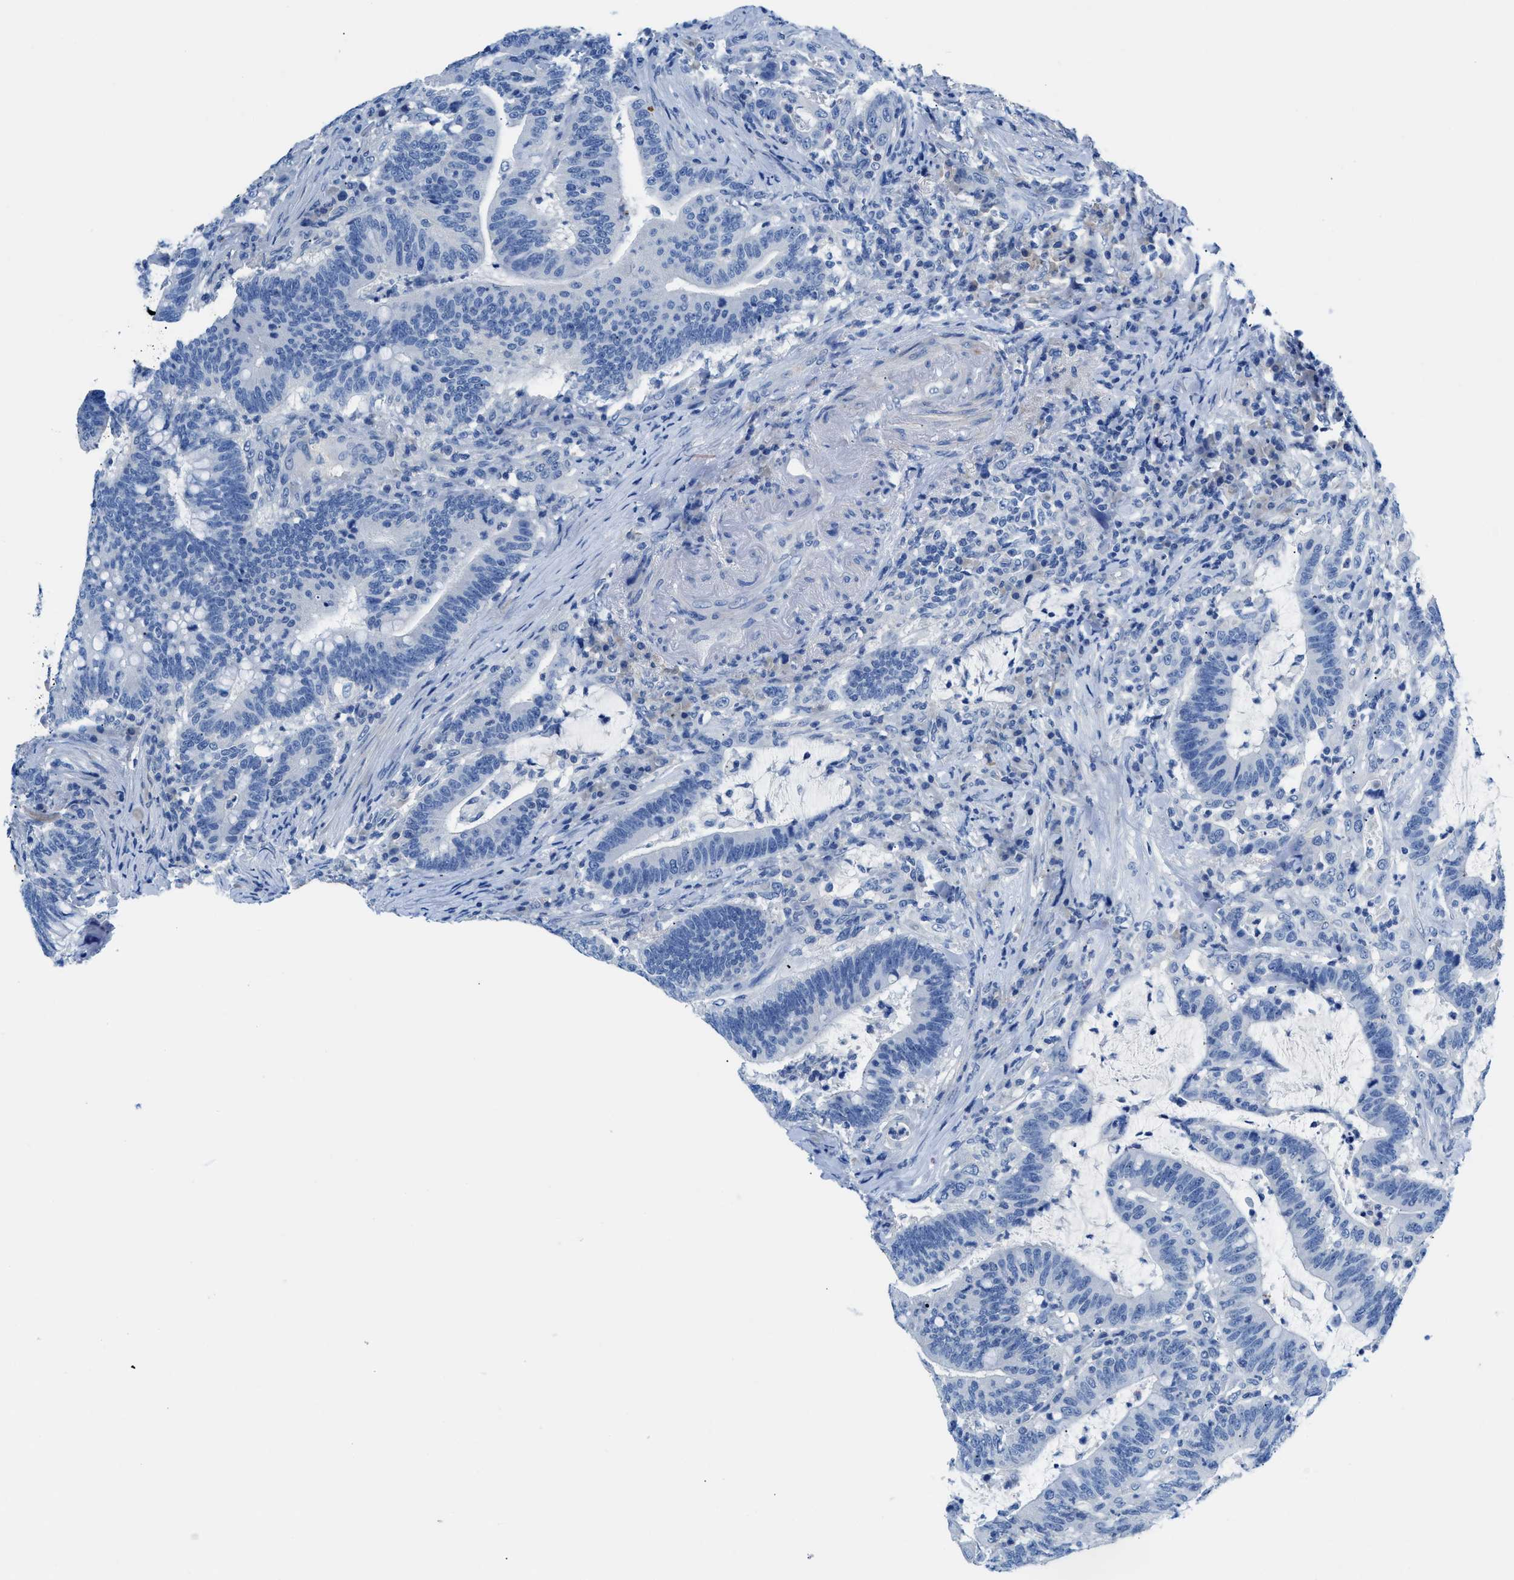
{"staining": {"intensity": "negative", "quantity": "none", "location": "none"}, "tissue": "colorectal cancer", "cell_type": "Tumor cells", "image_type": "cancer", "snomed": [{"axis": "morphology", "description": "Normal tissue, NOS"}, {"axis": "morphology", "description": "Adenocarcinoma, NOS"}, {"axis": "topography", "description": "Colon"}], "caption": "DAB immunohistochemical staining of human colorectal cancer (adenocarcinoma) demonstrates no significant staining in tumor cells.", "gene": "SLC10A6", "patient": {"sex": "female", "age": 66}}